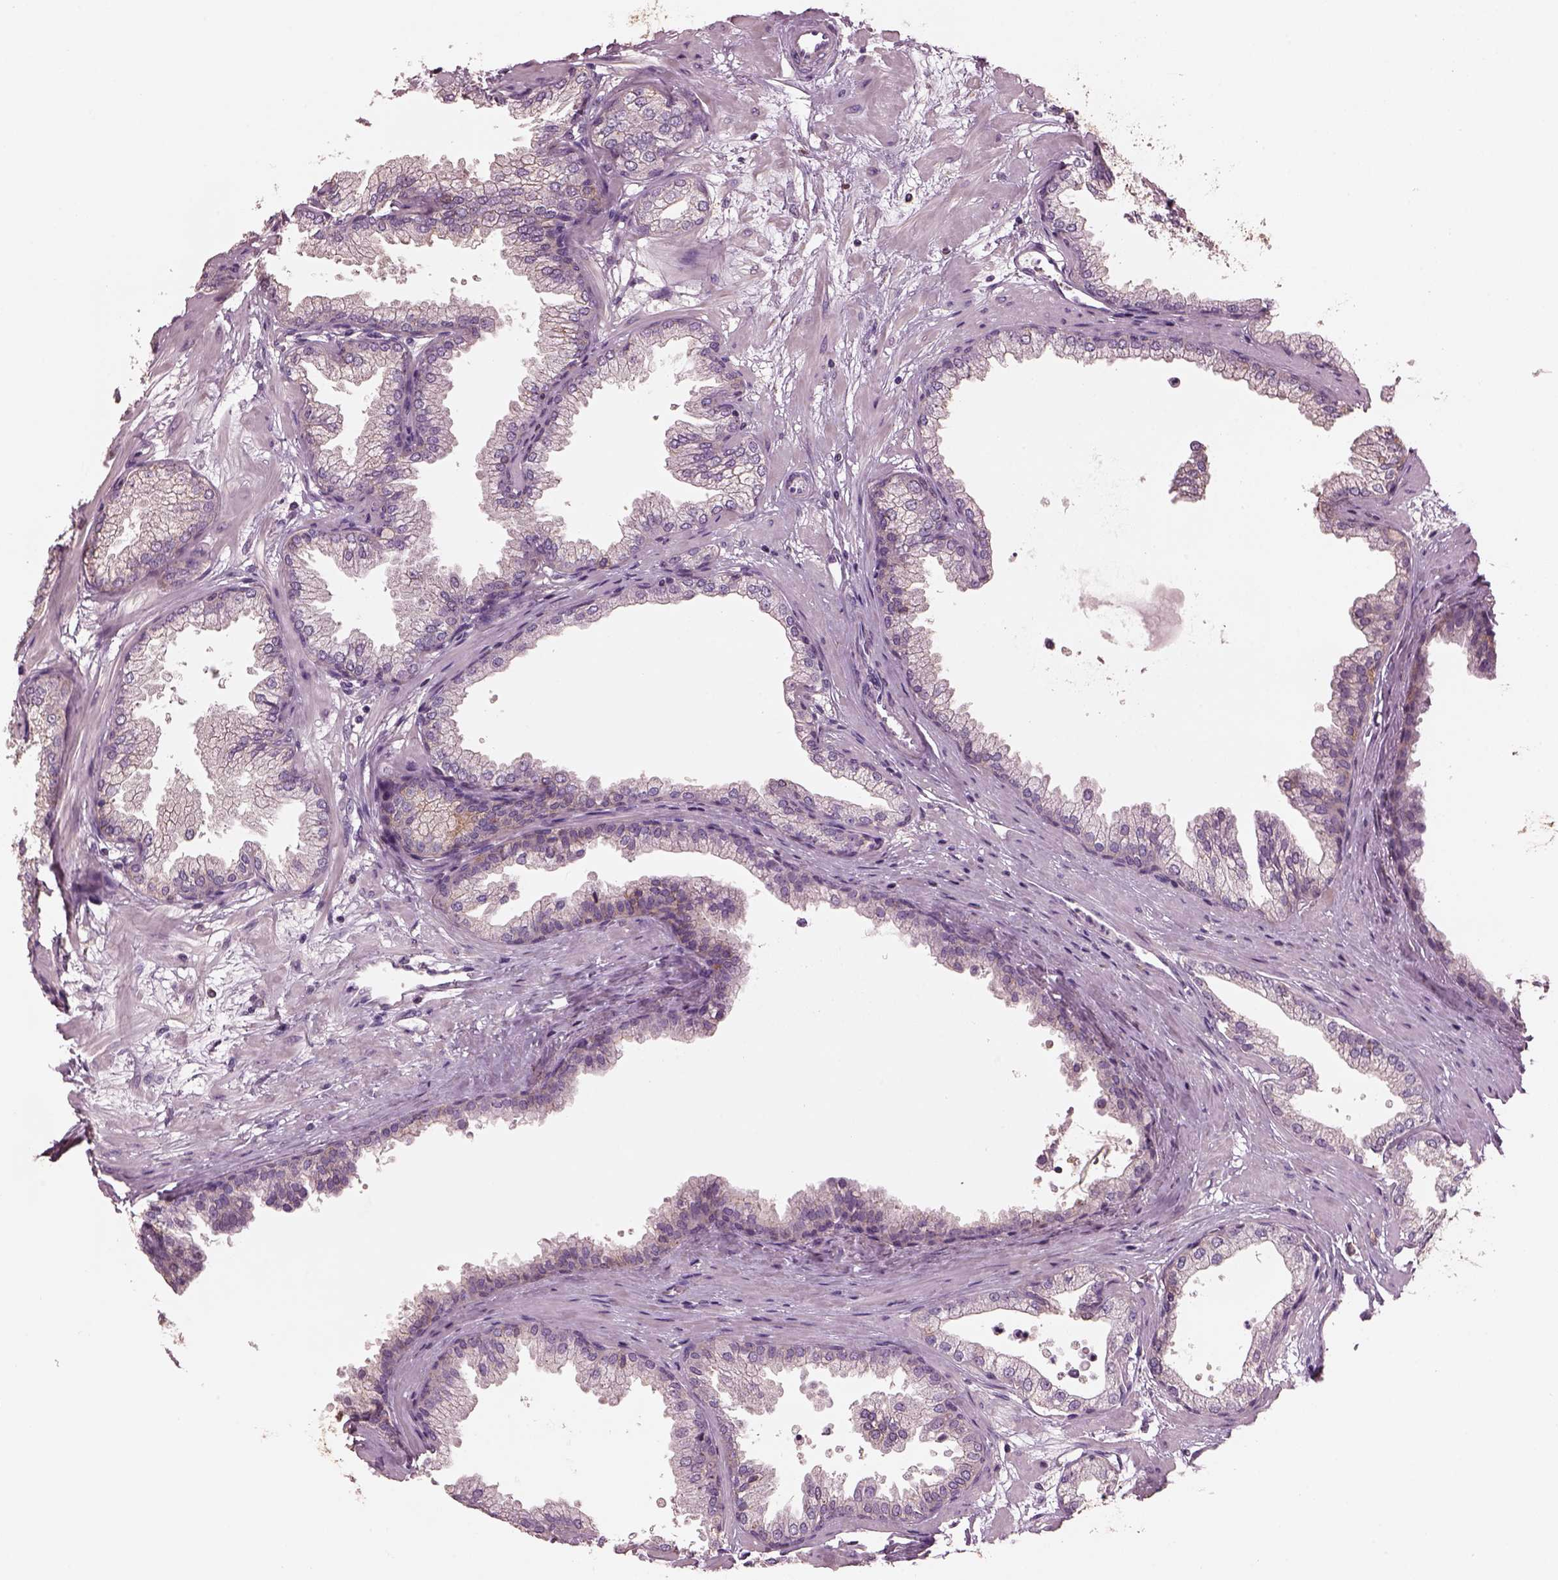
{"staining": {"intensity": "negative", "quantity": "none", "location": "none"}, "tissue": "prostate", "cell_type": "Glandular cells", "image_type": "normal", "snomed": [{"axis": "morphology", "description": "Normal tissue, NOS"}, {"axis": "topography", "description": "Prostate"}], "caption": "Protein analysis of normal prostate displays no significant expression in glandular cells.", "gene": "SRI", "patient": {"sex": "male", "age": 37}}